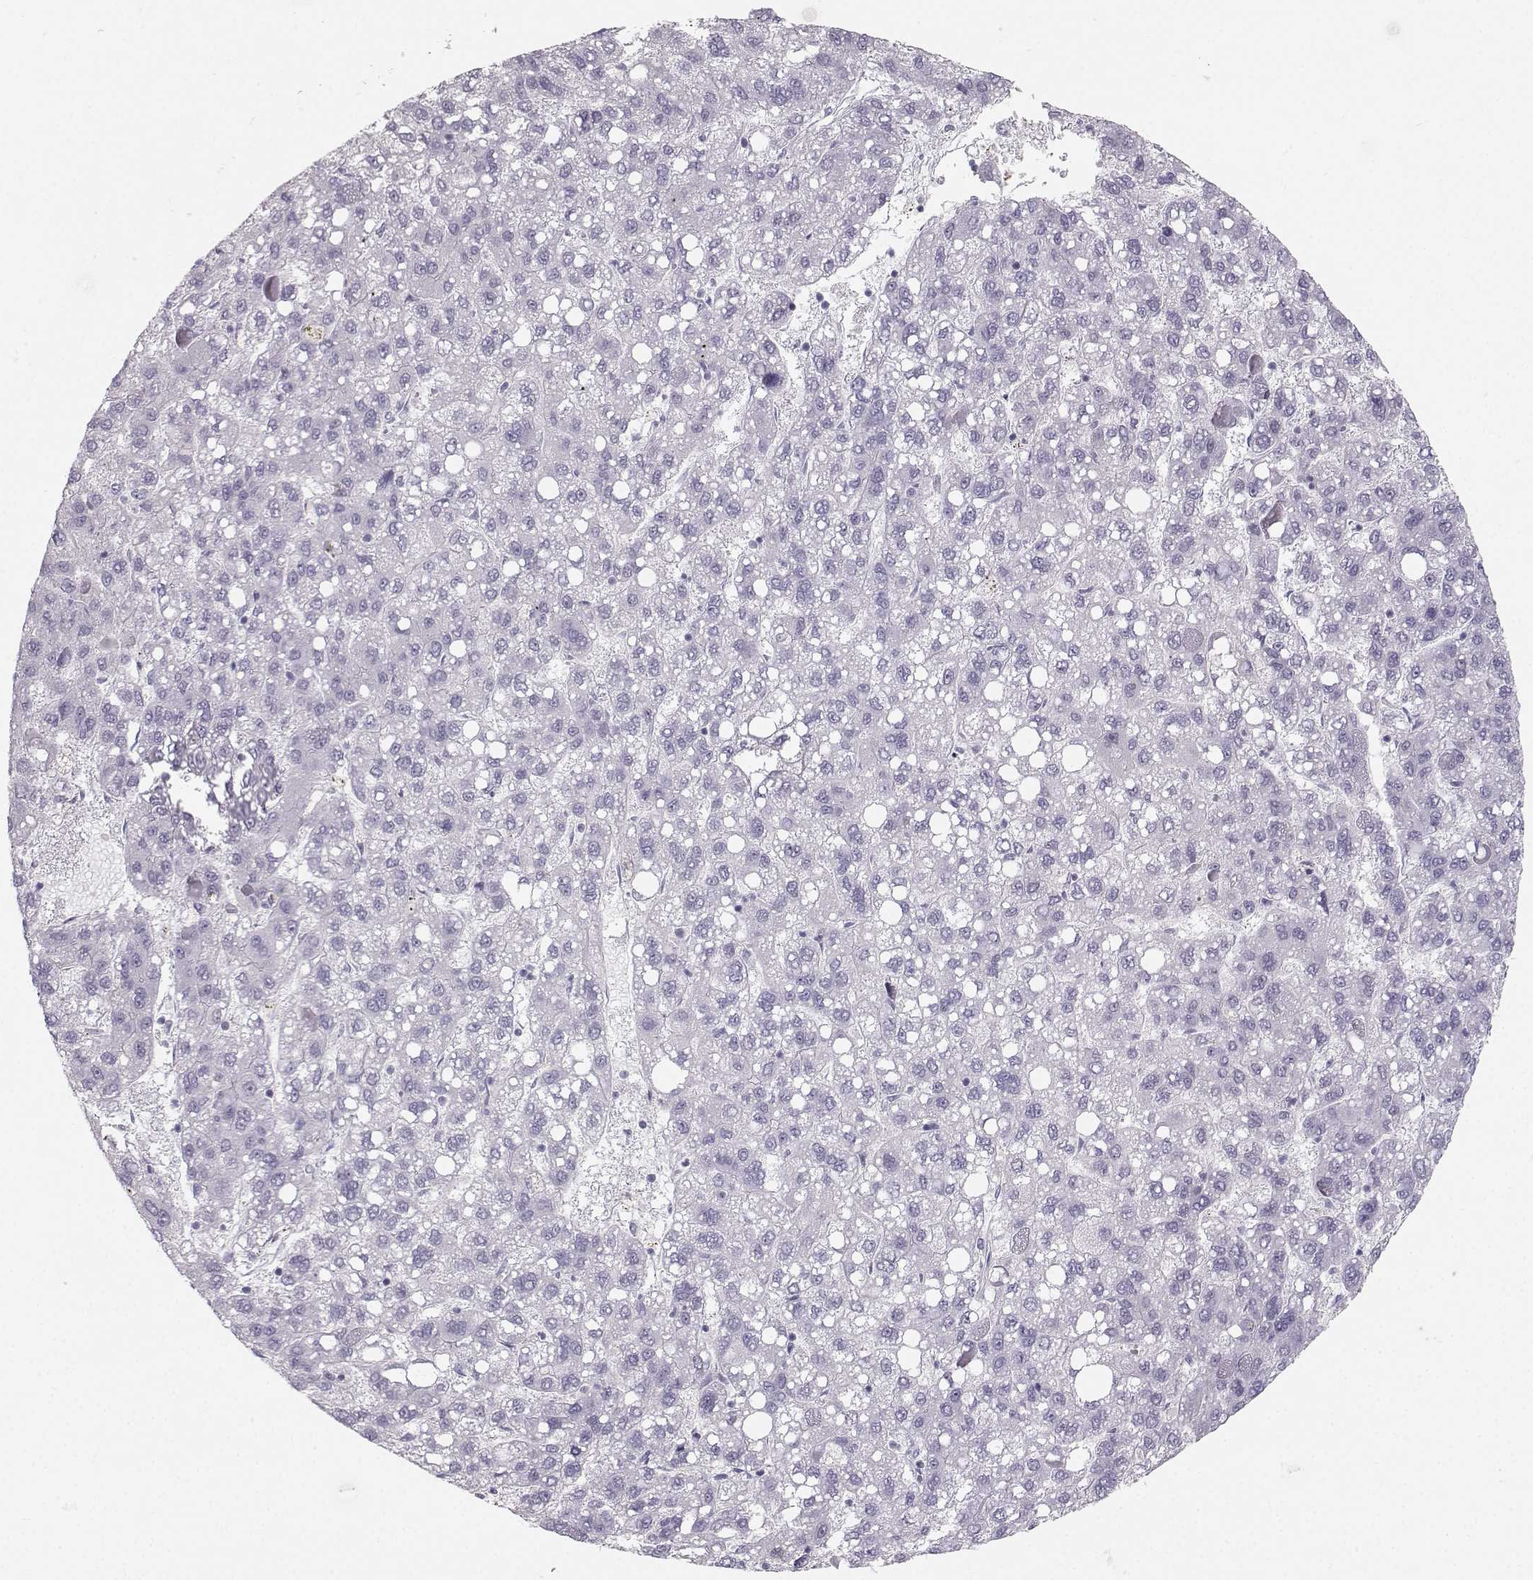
{"staining": {"intensity": "negative", "quantity": "none", "location": "none"}, "tissue": "liver cancer", "cell_type": "Tumor cells", "image_type": "cancer", "snomed": [{"axis": "morphology", "description": "Carcinoma, Hepatocellular, NOS"}, {"axis": "topography", "description": "Liver"}], "caption": "This is a image of immunohistochemistry staining of liver cancer, which shows no expression in tumor cells.", "gene": "CASR", "patient": {"sex": "female", "age": 82}}